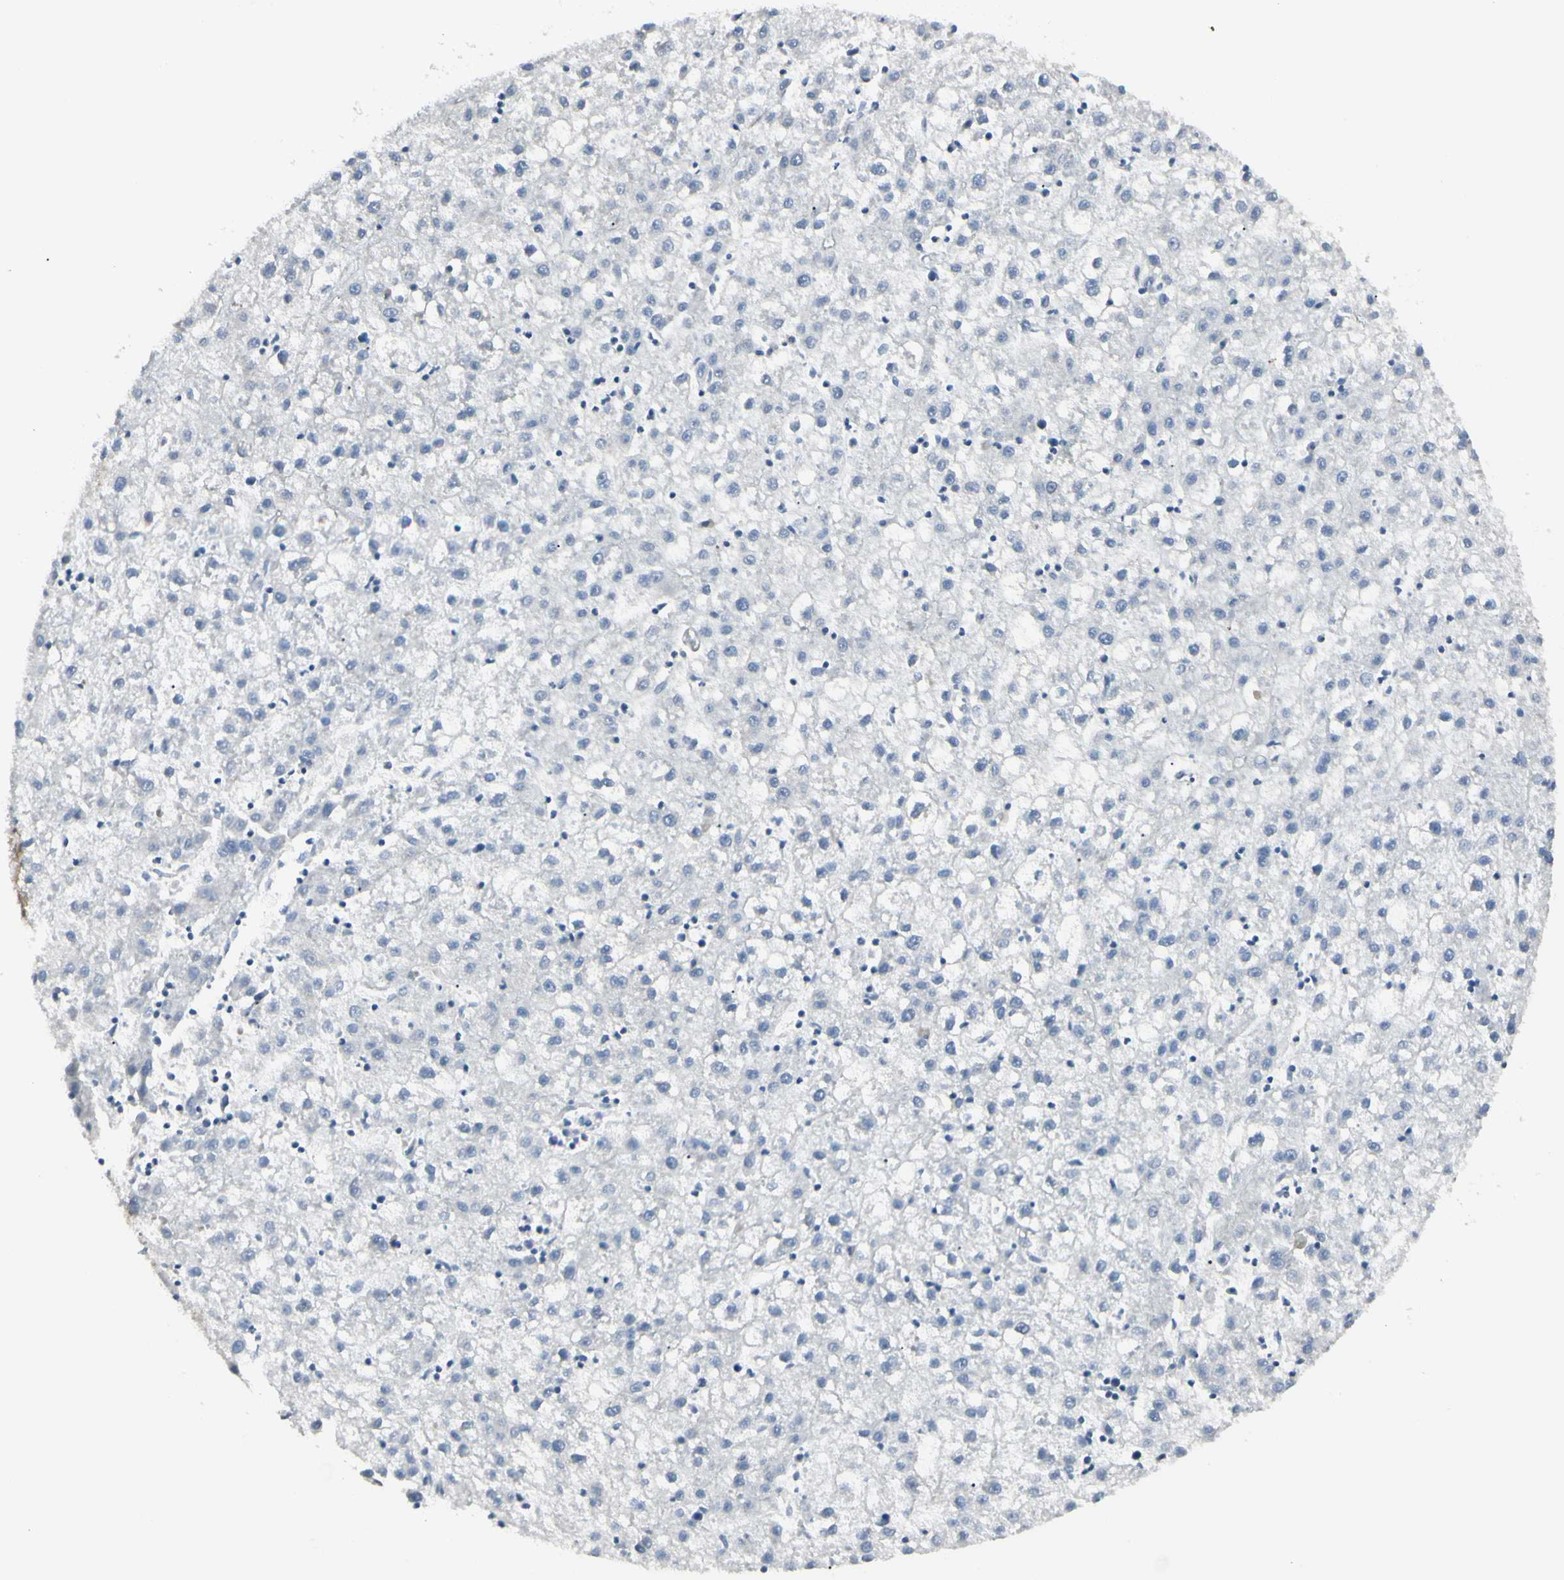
{"staining": {"intensity": "negative", "quantity": "none", "location": "none"}, "tissue": "liver cancer", "cell_type": "Tumor cells", "image_type": "cancer", "snomed": [{"axis": "morphology", "description": "Carcinoma, Hepatocellular, NOS"}, {"axis": "topography", "description": "Liver"}], "caption": "Tumor cells show no significant protein positivity in liver cancer (hepatocellular carcinoma).", "gene": "NFKB2", "patient": {"sex": "male", "age": 72}}